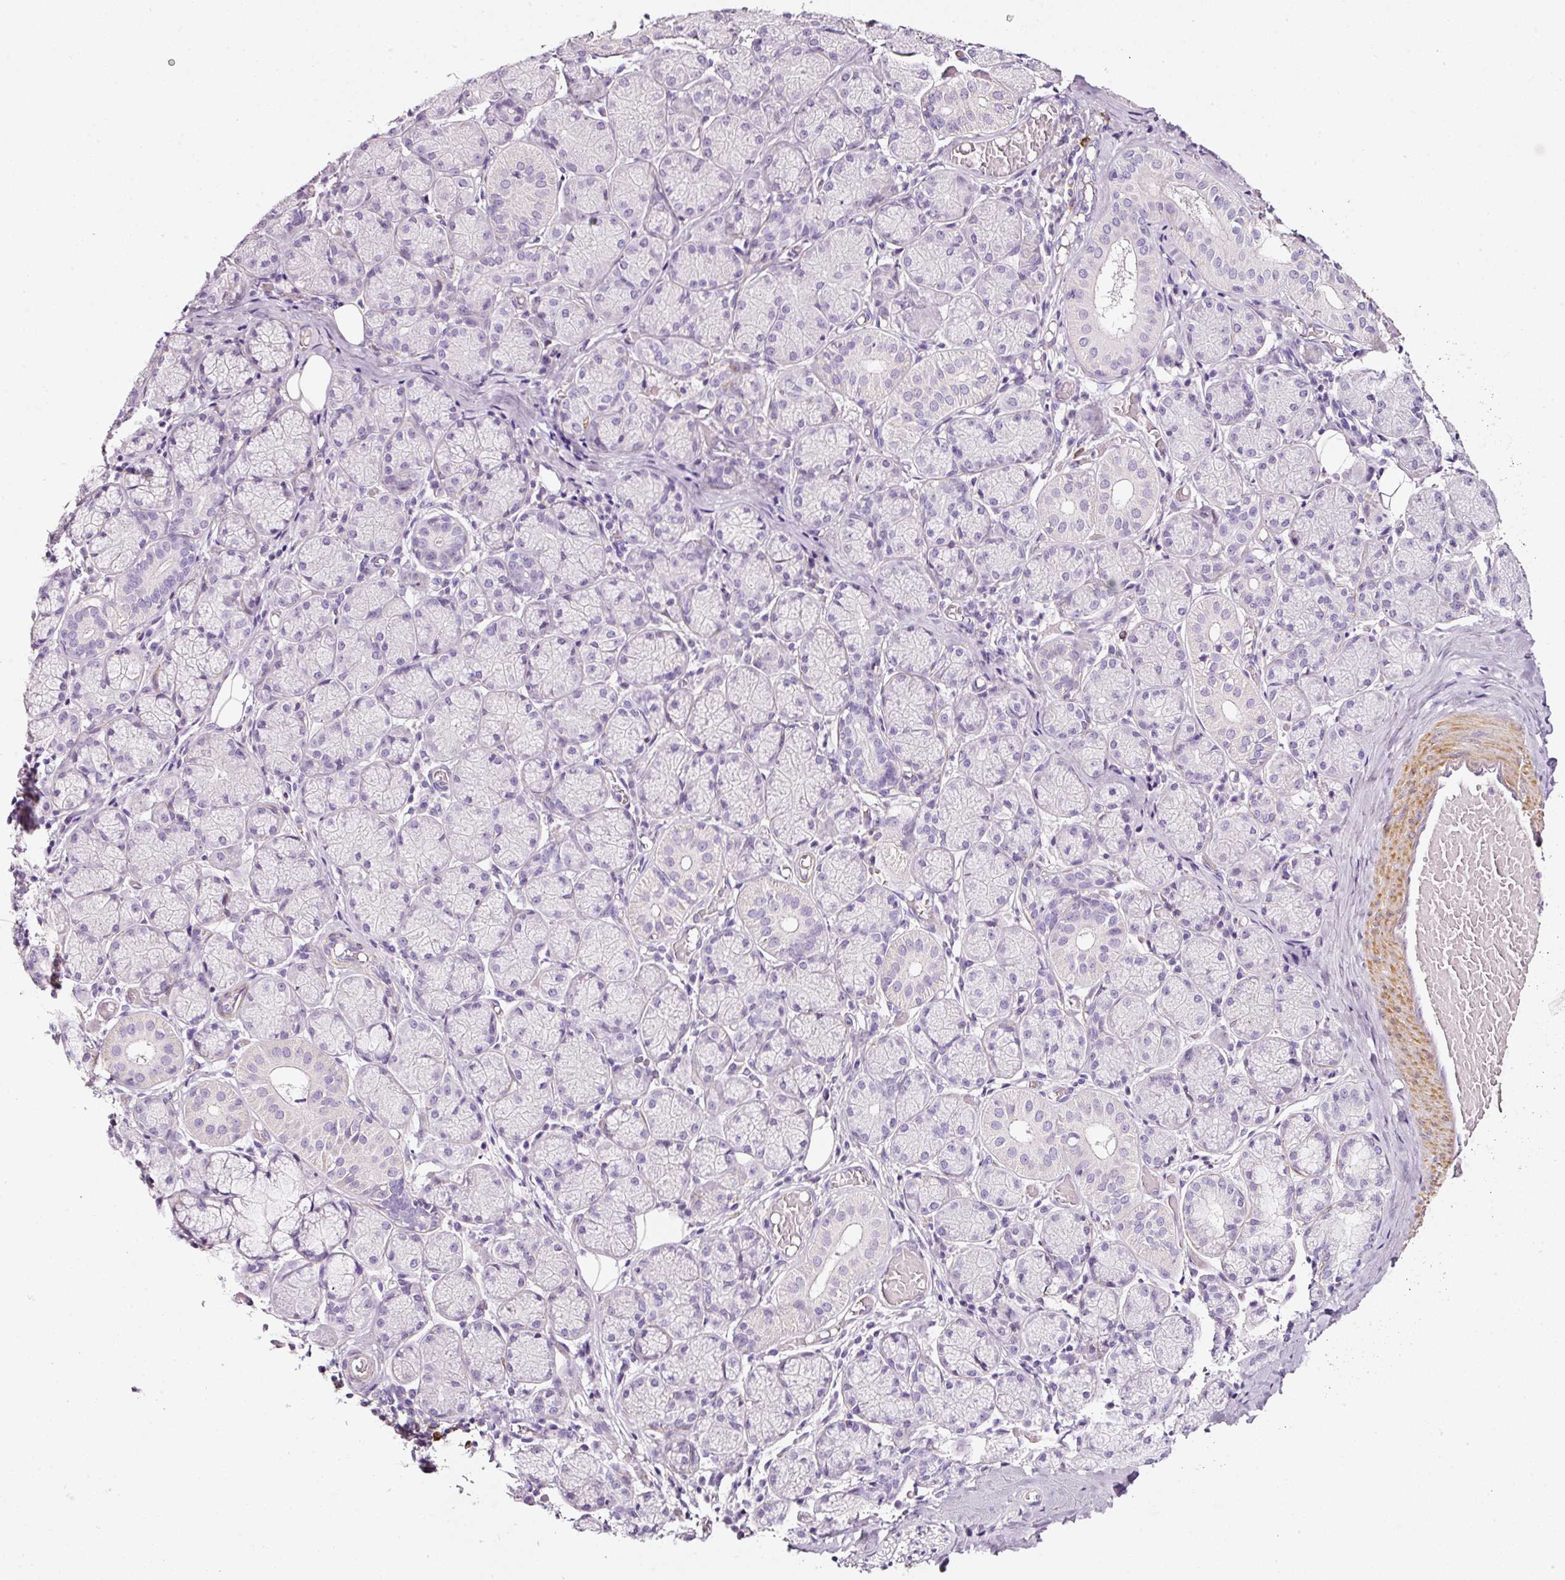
{"staining": {"intensity": "negative", "quantity": "none", "location": "none"}, "tissue": "adipose tissue", "cell_type": "Adipocytes", "image_type": "normal", "snomed": [{"axis": "morphology", "description": "Normal tissue, NOS"}, {"axis": "topography", "description": "Salivary gland"}, {"axis": "topography", "description": "Peripheral nerve tissue"}], "caption": "Immunohistochemistry (IHC) of benign human adipose tissue reveals no positivity in adipocytes. The staining was performed using DAB to visualize the protein expression in brown, while the nuclei were stained in blue with hematoxylin (Magnification: 20x).", "gene": "CYB561A3", "patient": {"sex": "female", "age": 24}}